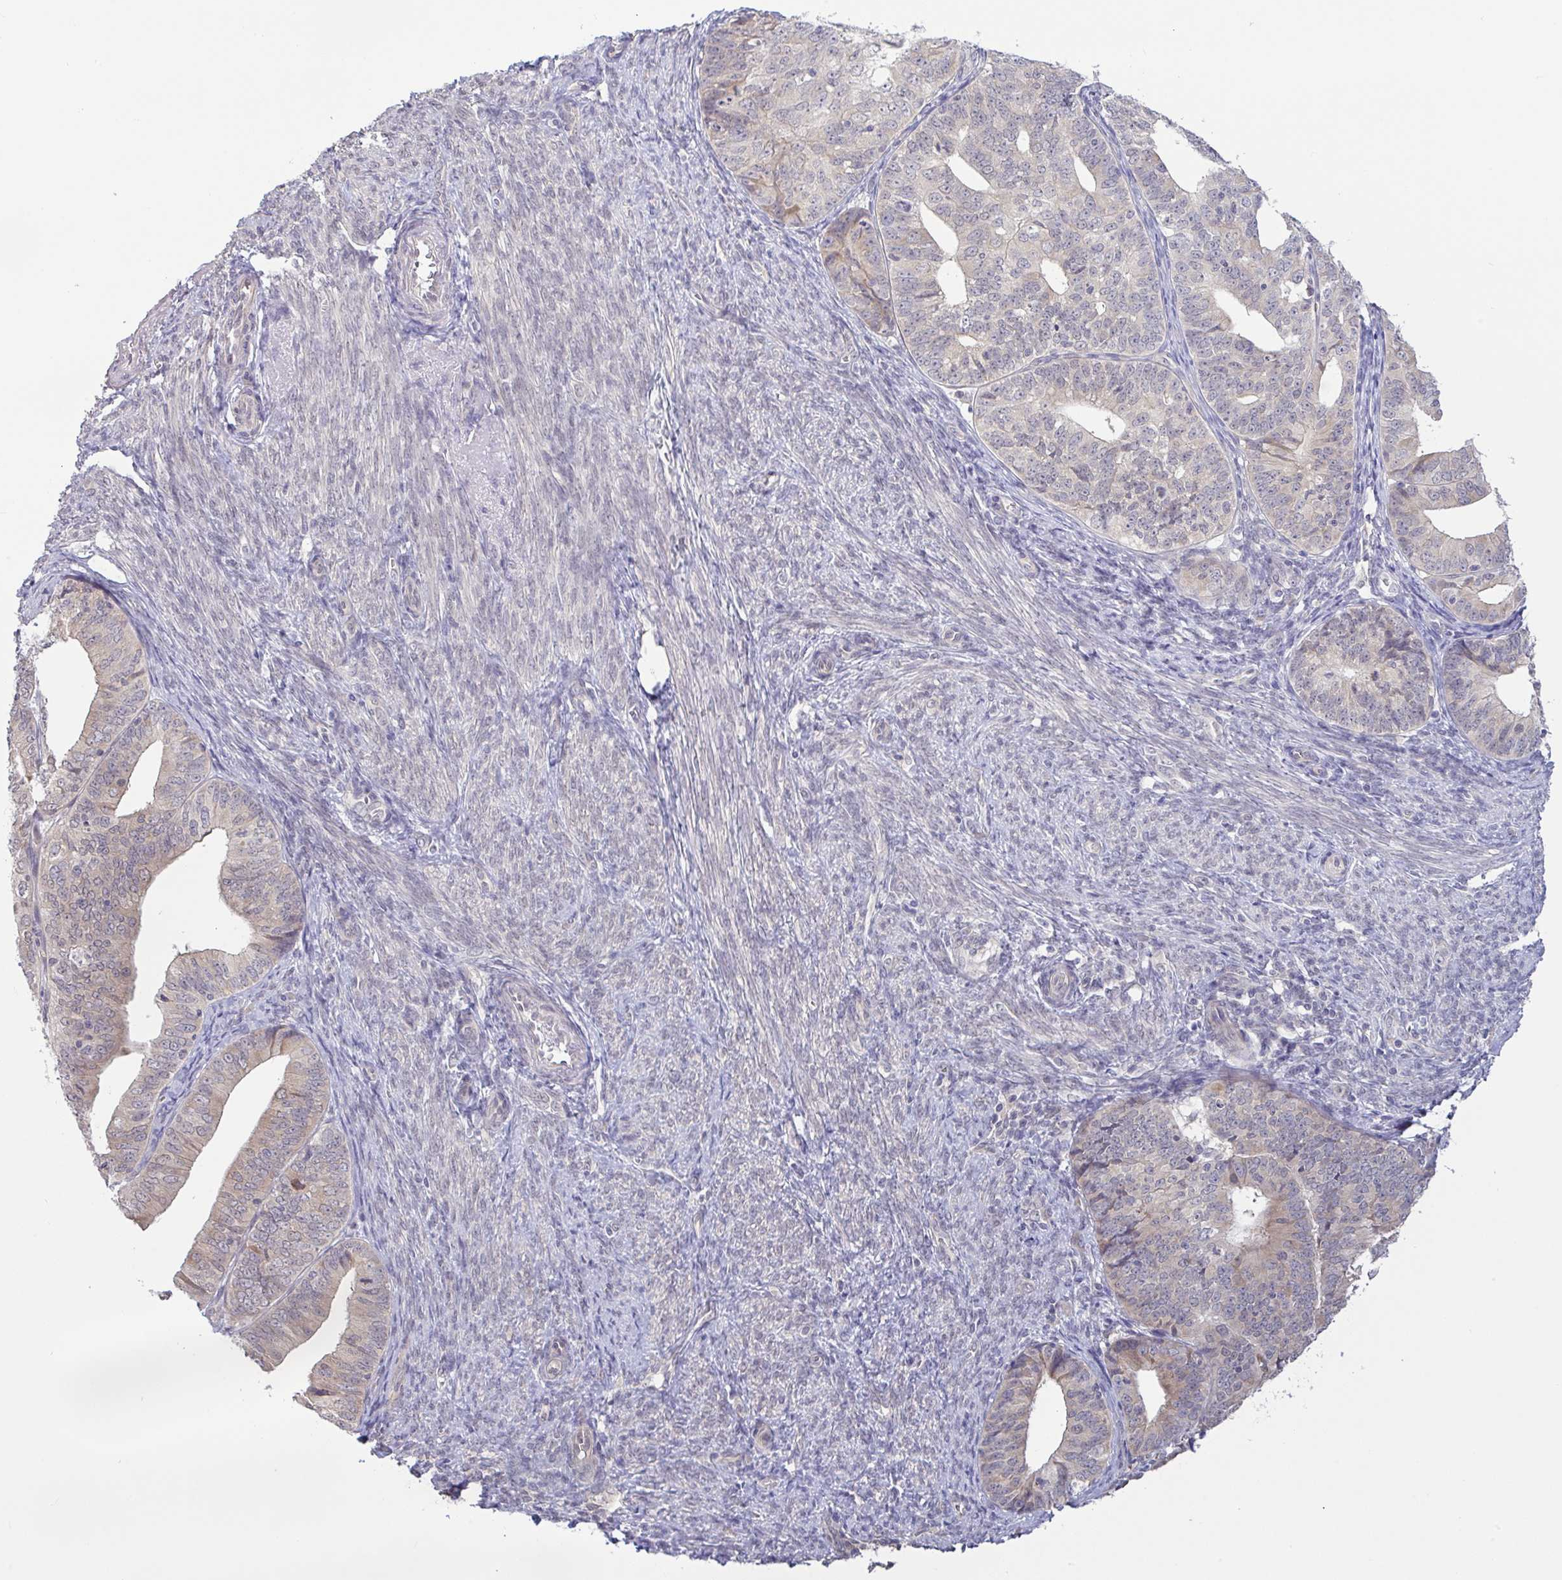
{"staining": {"intensity": "weak", "quantity": "<25%", "location": "cytoplasmic/membranous"}, "tissue": "endometrial cancer", "cell_type": "Tumor cells", "image_type": "cancer", "snomed": [{"axis": "morphology", "description": "Adenocarcinoma, NOS"}, {"axis": "topography", "description": "Endometrium"}], "caption": "The histopathology image shows no staining of tumor cells in endometrial cancer.", "gene": "HYPK", "patient": {"sex": "female", "age": 56}}